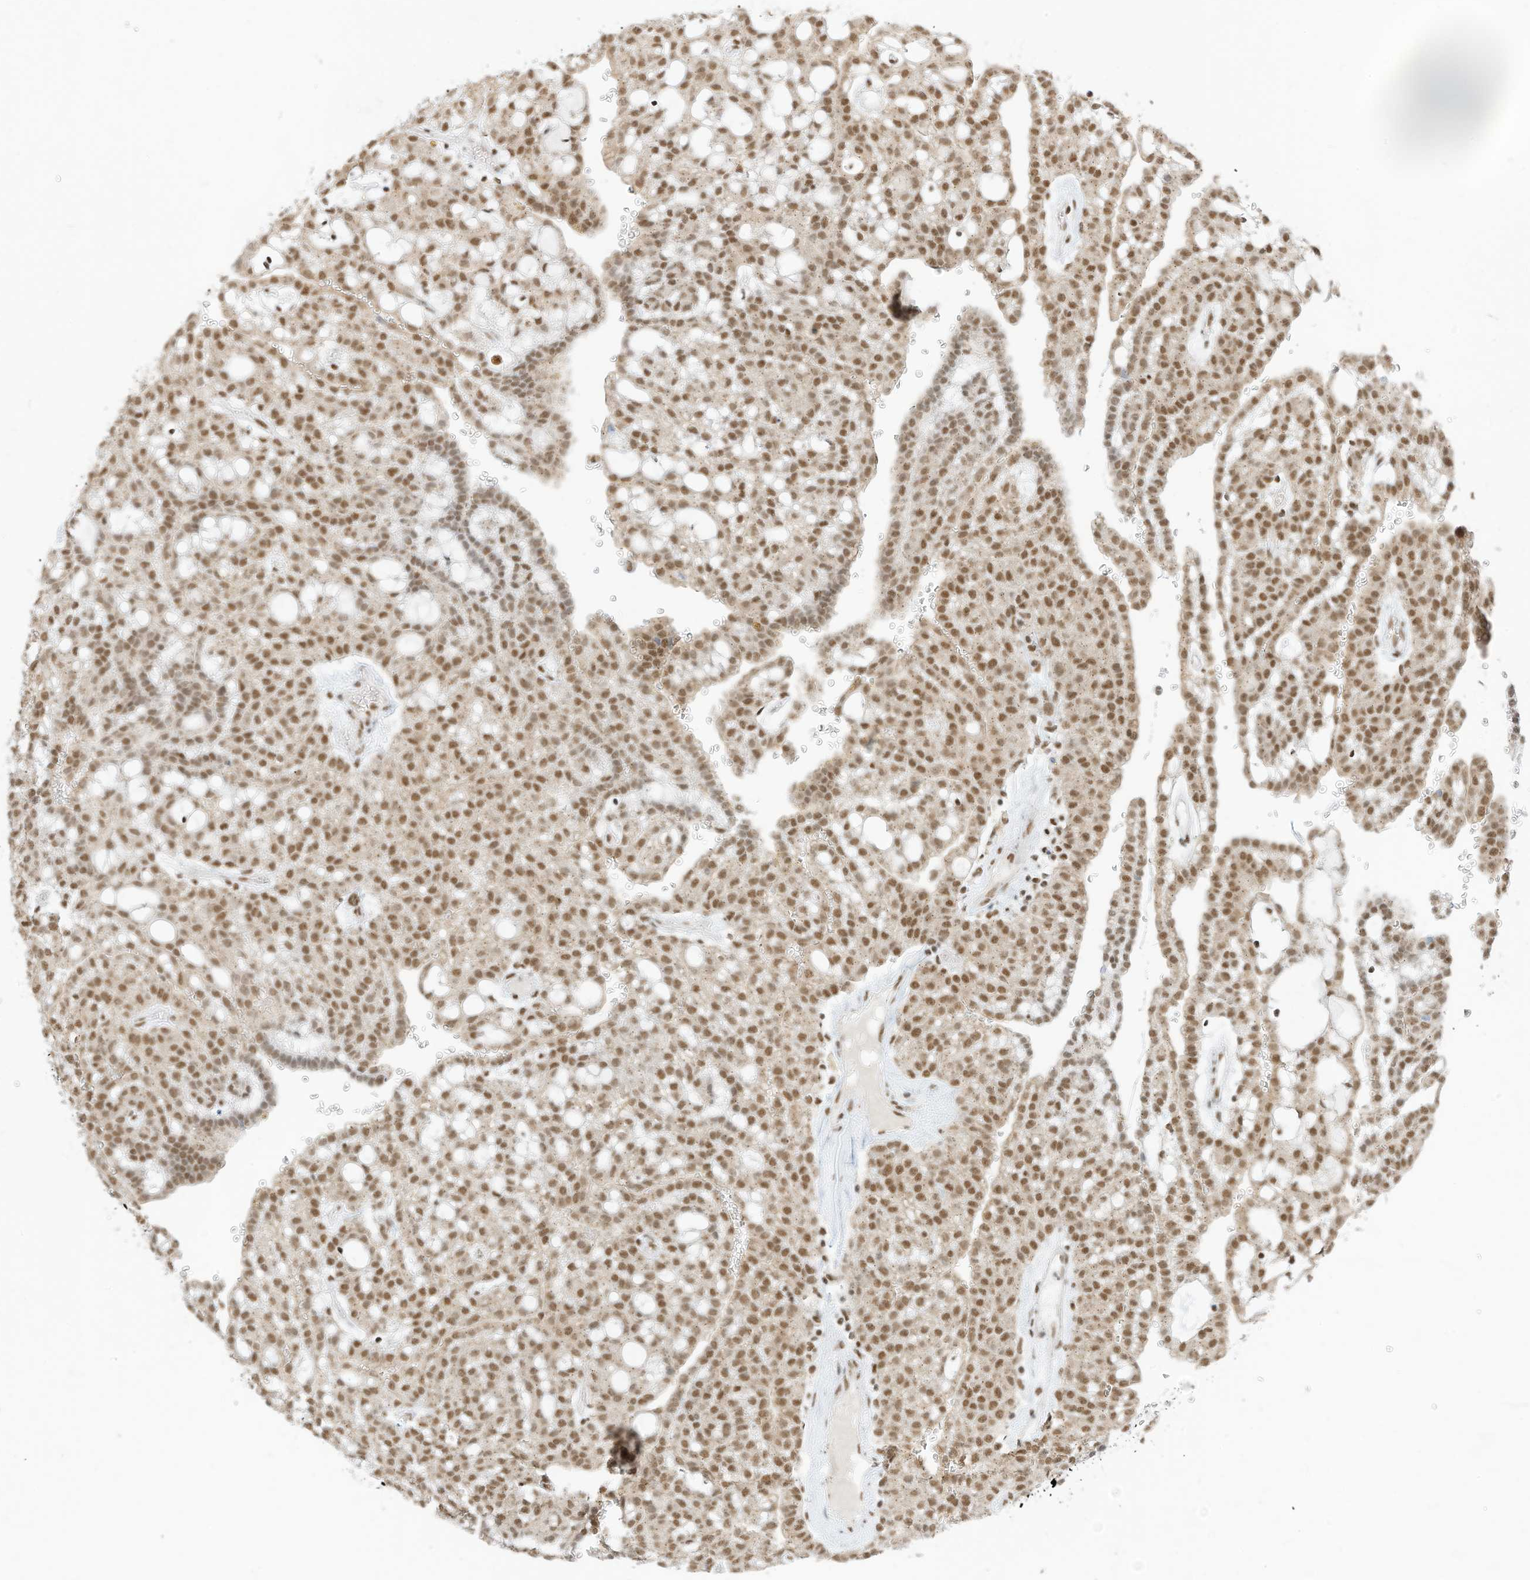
{"staining": {"intensity": "moderate", "quantity": ">75%", "location": "nuclear"}, "tissue": "renal cancer", "cell_type": "Tumor cells", "image_type": "cancer", "snomed": [{"axis": "morphology", "description": "Adenocarcinoma, NOS"}, {"axis": "topography", "description": "Kidney"}], "caption": "Immunohistochemical staining of human adenocarcinoma (renal) demonstrates medium levels of moderate nuclear expression in approximately >75% of tumor cells.", "gene": "SMARCA2", "patient": {"sex": "male", "age": 63}}